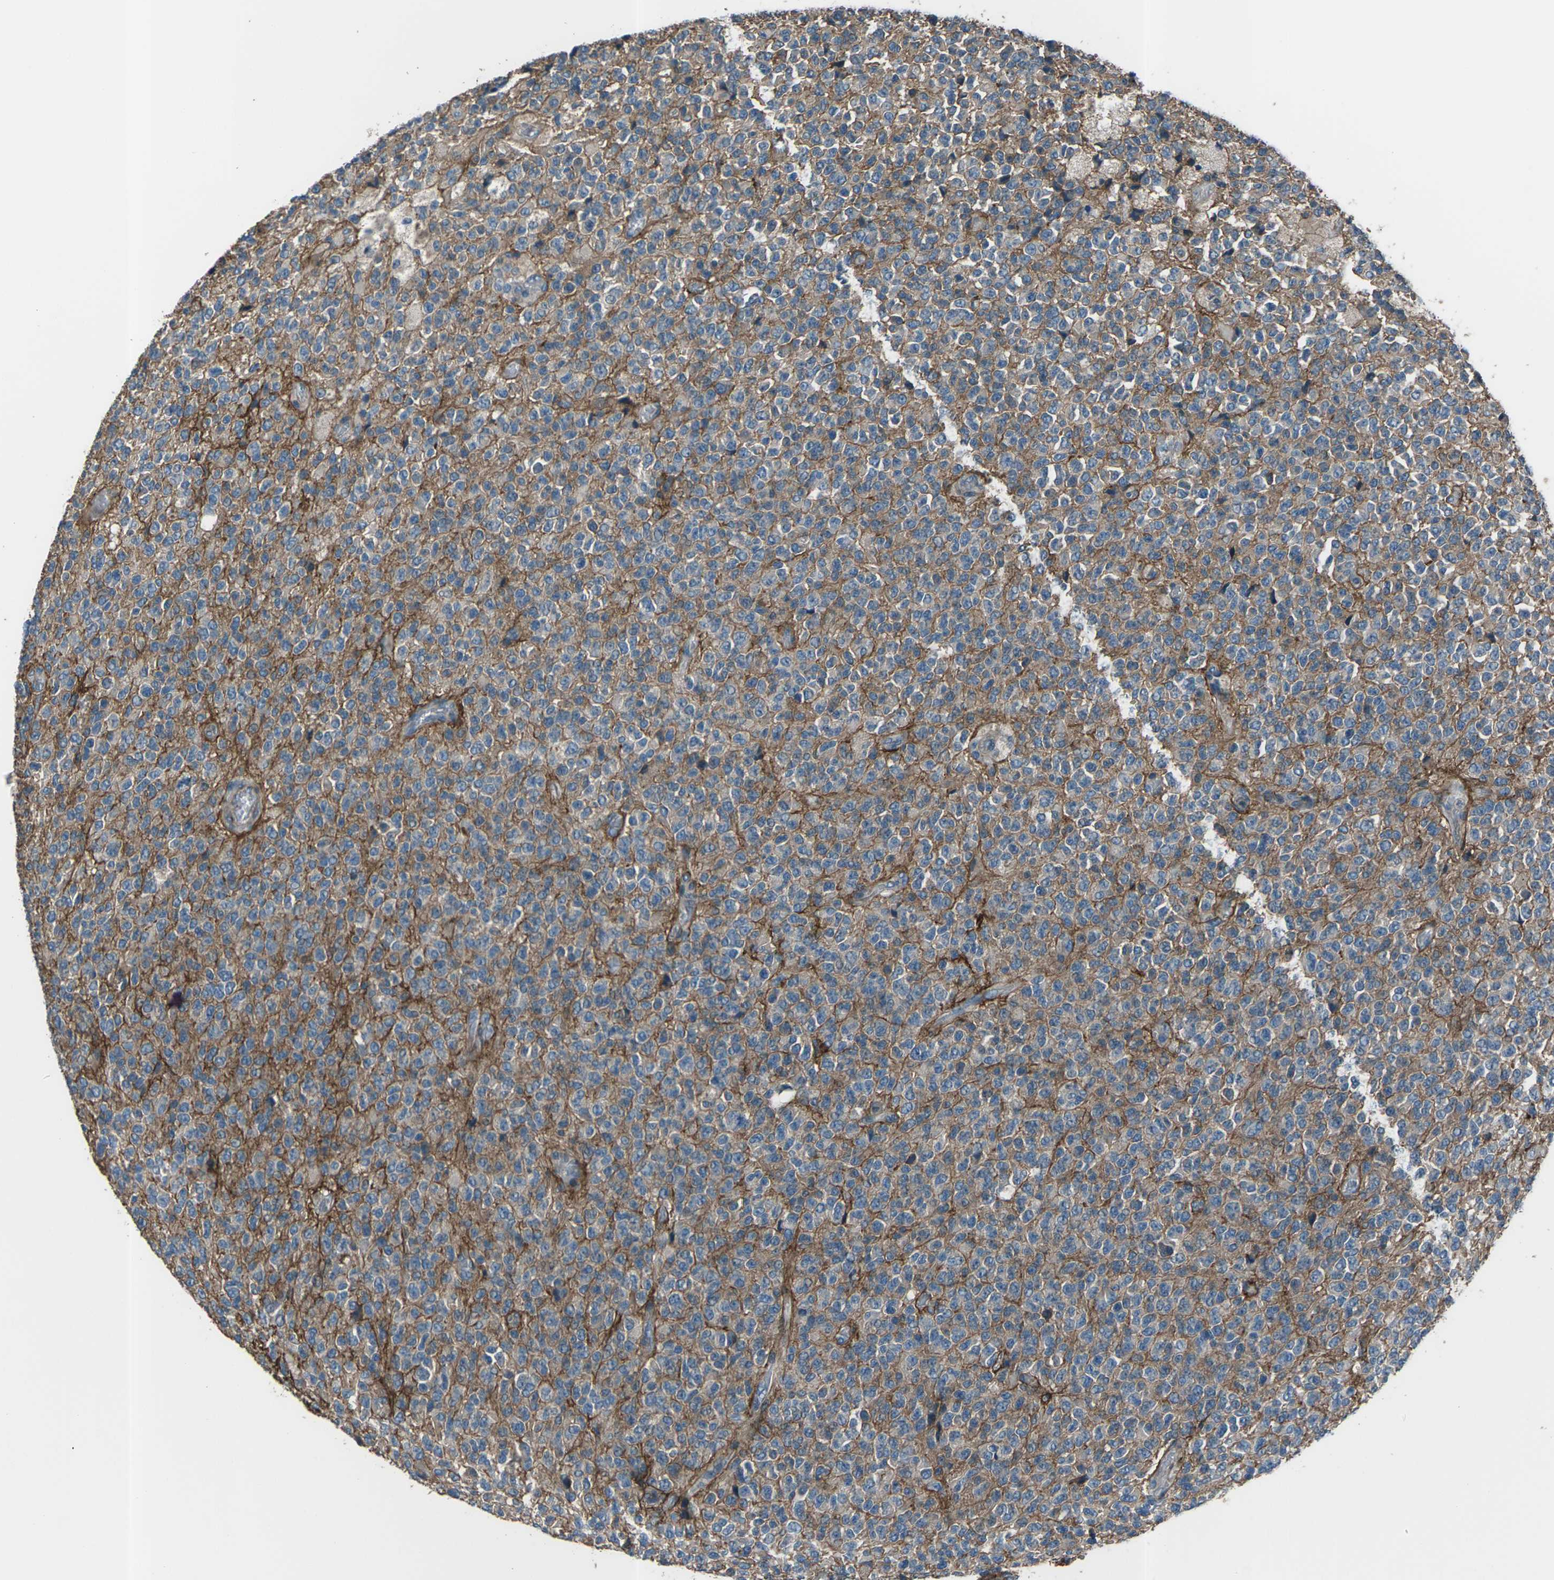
{"staining": {"intensity": "moderate", "quantity": "<25%", "location": "cytoplasmic/membranous"}, "tissue": "glioma", "cell_type": "Tumor cells", "image_type": "cancer", "snomed": [{"axis": "morphology", "description": "Glioma, malignant, High grade"}, {"axis": "topography", "description": "pancreas cauda"}], "caption": "A brown stain labels moderate cytoplasmic/membranous expression of a protein in human glioma tumor cells.", "gene": "CMTM4", "patient": {"sex": "male", "age": 60}}